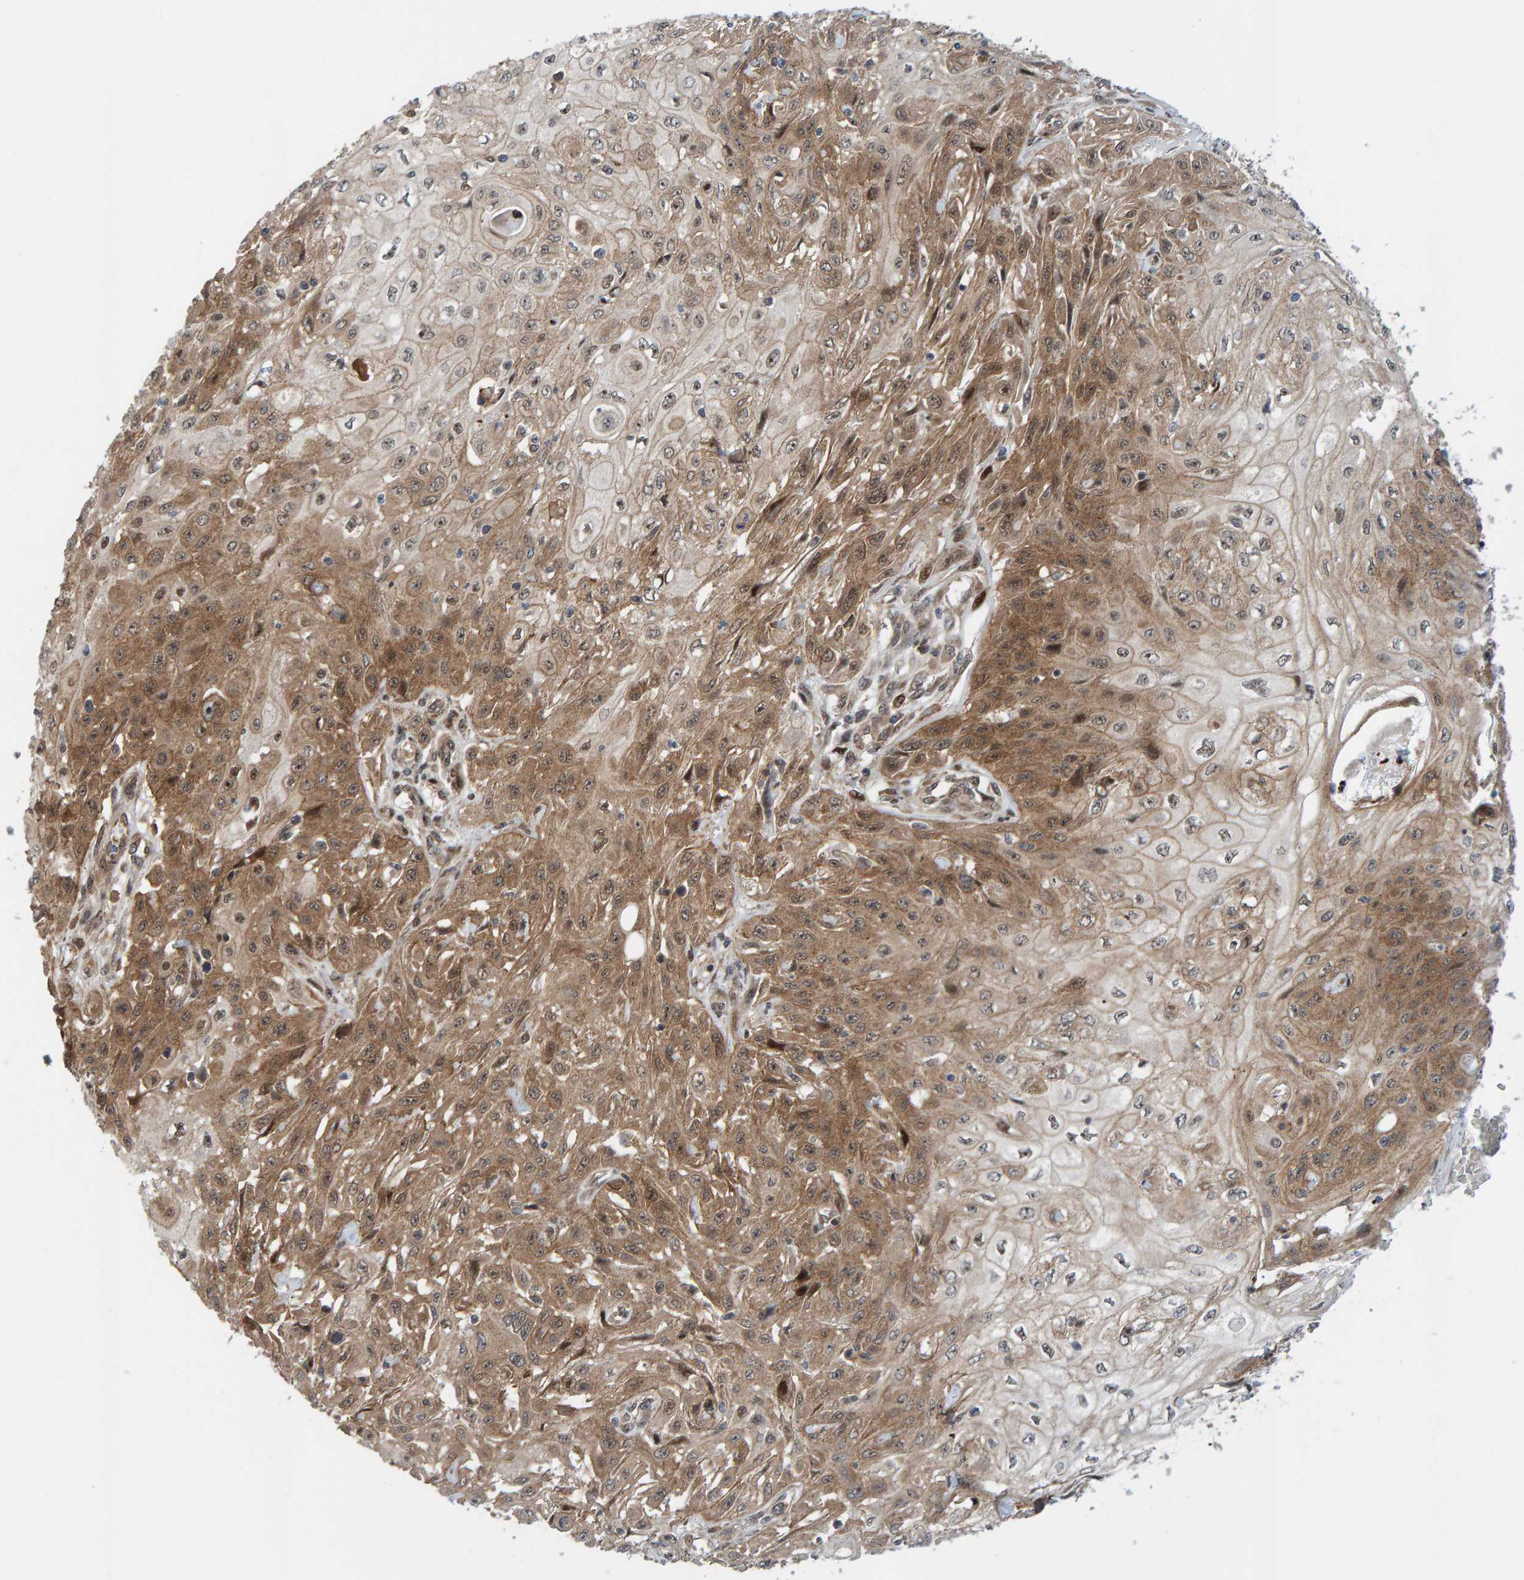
{"staining": {"intensity": "moderate", "quantity": ">75%", "location": "cytoplasmic/membranous"}, "tissue": "skin cancer", "cell_type": "Tumor cells", "image_type": "cancer", "snomed": [{"axis": "morphology", "description": "Squamous cell carcinoma, NOS"}, {"axis": "morphology", "description": "Squamous cell carcinoma, metastatic, NOS"}, {"axis": "topography", "description": "Skin"}, {"axis": "topography", "description": "Lymph node"}], "caption": "Skin cancer (metastatic squamous cell carcinoma) stained with a protein marker shows moderate staining in tumor cells.", "gene": "ZNF366", "patient": {"sex": "male", "age": 75}}